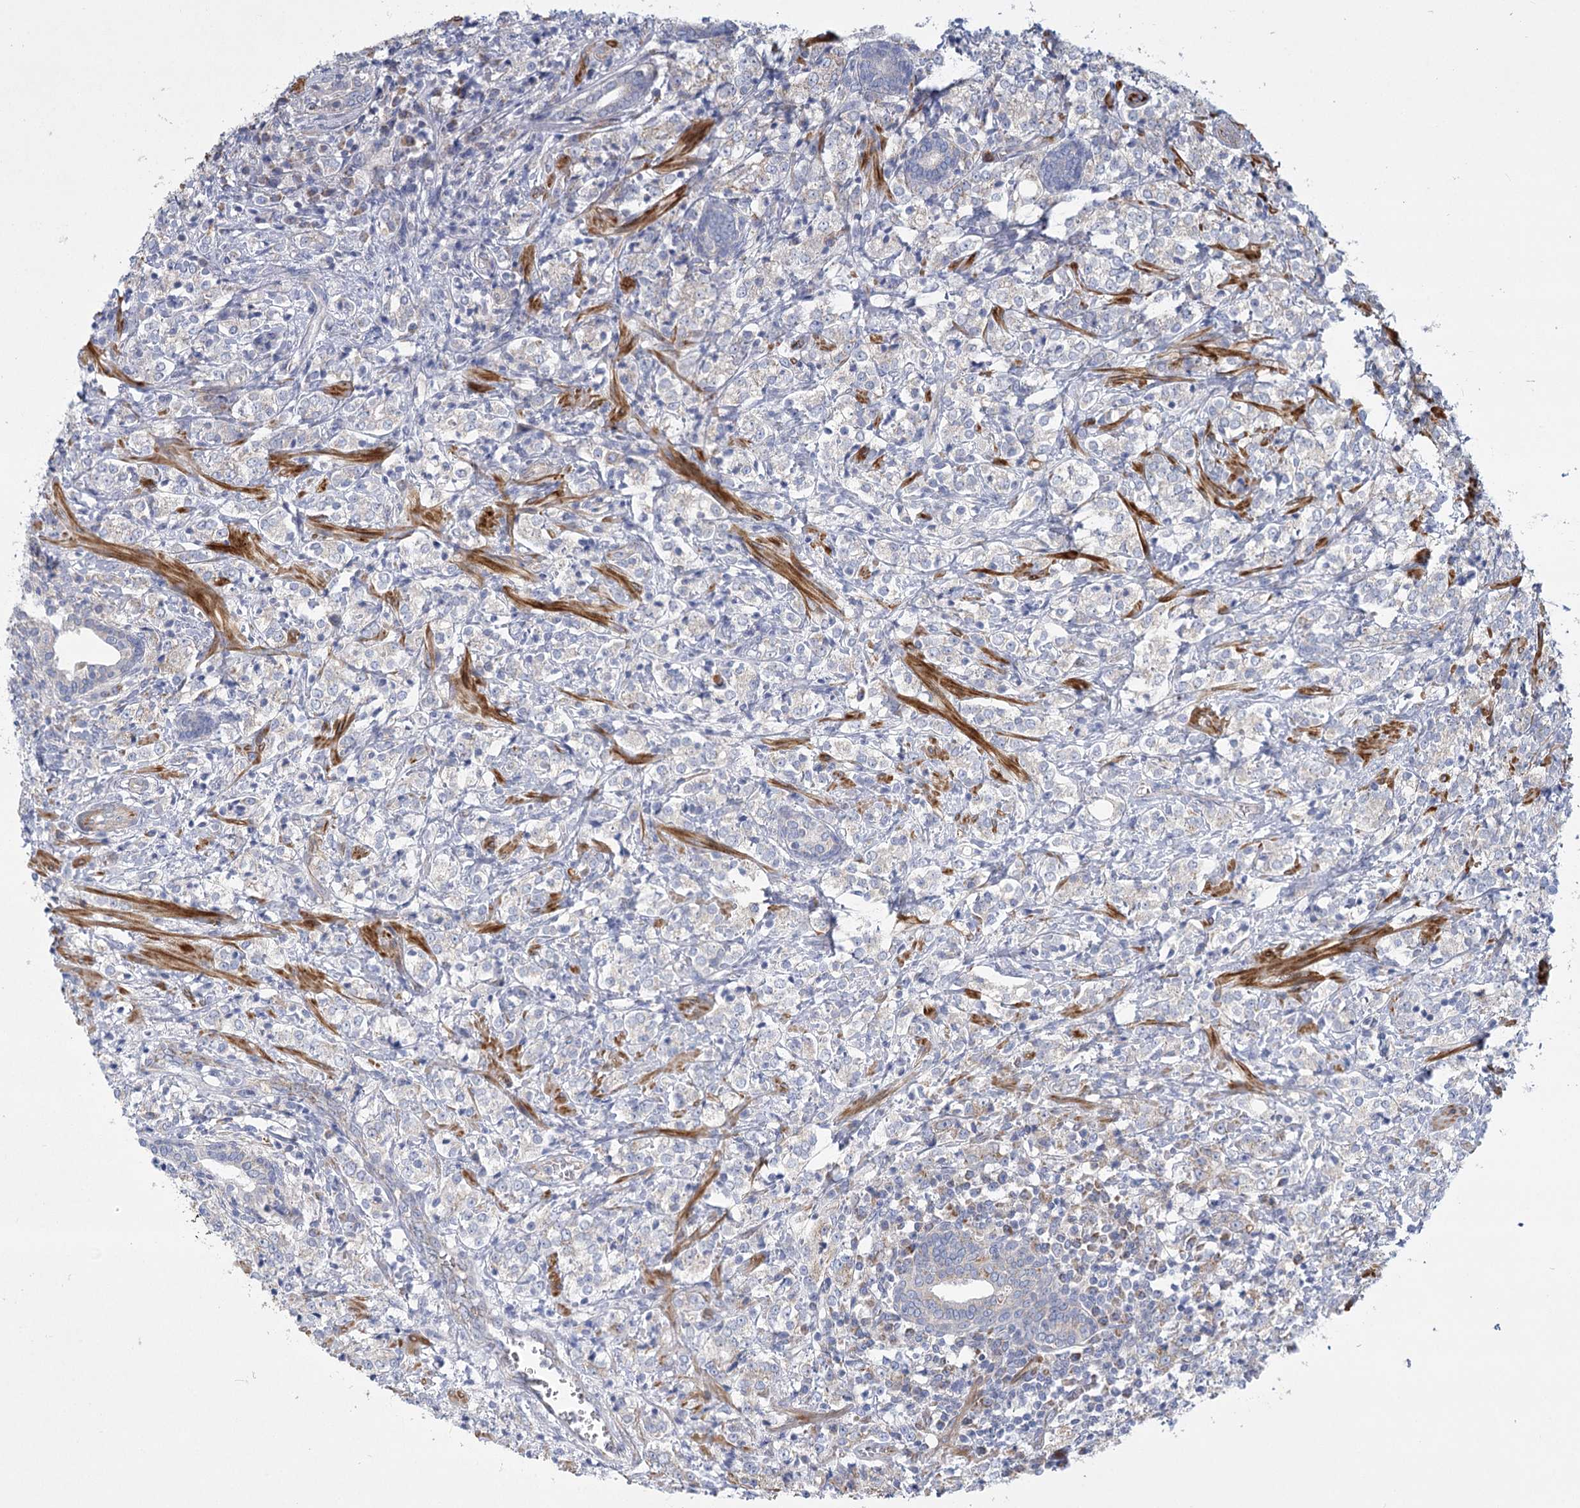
{"staining": {"intensity": "negative", "quantity": "none", "location": "none"}, "tissue": "prostate cancer", "cell_type": "Tumor cells", "image_type": "cancer", "snomed": [{"axis": "morphology", "description": "Adenocarcinoma, High grade"}, {"axis": "topography", "description": "Prostate"}], "caption": "The histopathology image demonstrates no staining of tumor cells in prostate cancer (high-grade adenocarcinoma).", "gene": "DHTKD1", "patient": {"sex": "male", "age": 69}}